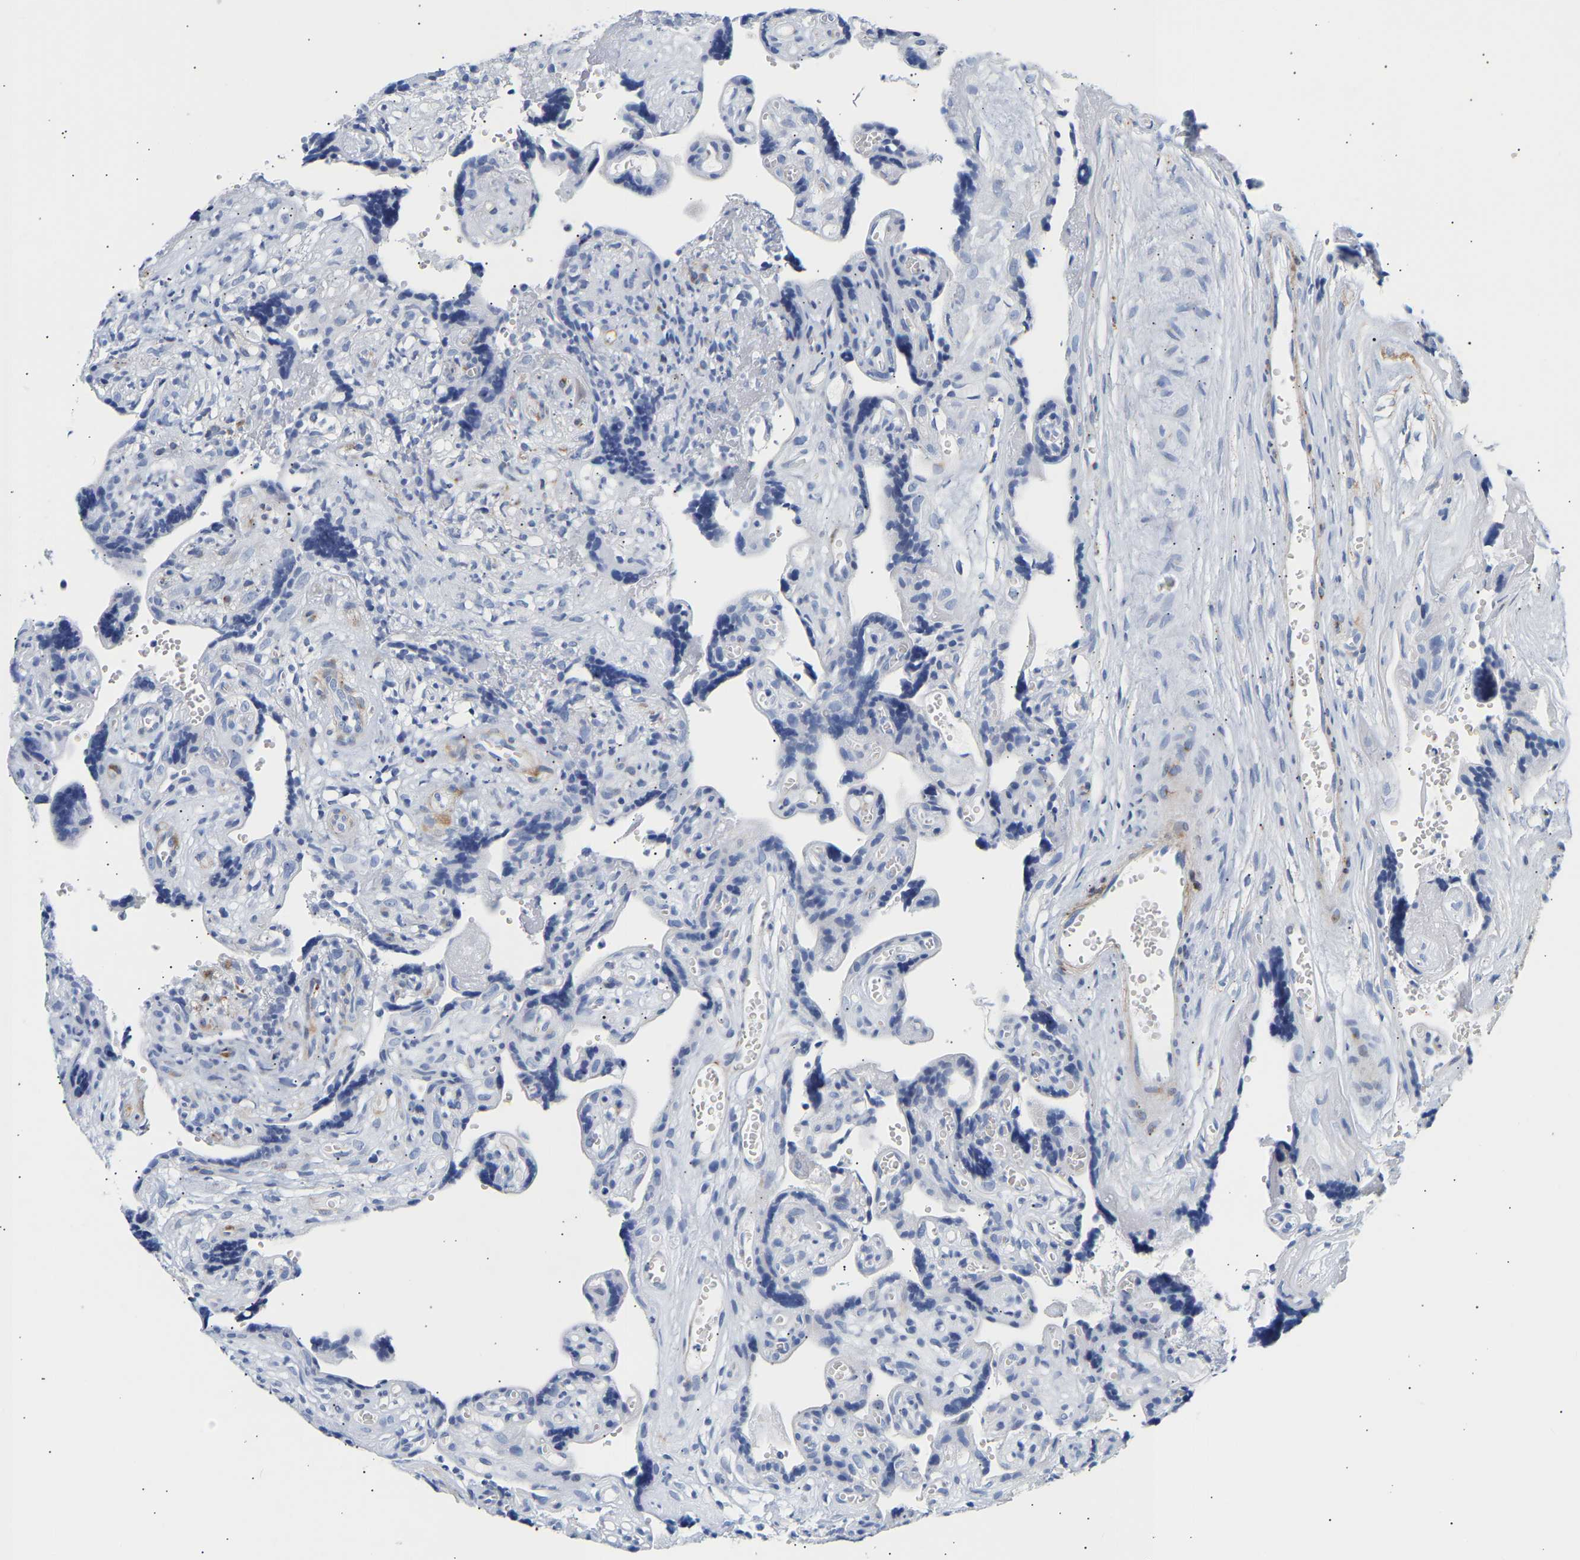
{"staining": {"intensity": "weak", "quantity": "<25%", "location": "cytoplasmic/membranous"}, "tissue": "placenta", "cell_type": "Decidual cells", "image_type": "normal", "snomed": [{"axis": "morphology", "description": "Normal tissue, NOS"}, {"axis": "topography", "description": "Placenta"}], "caption": "This histopathology image is of unremarkable placenta stained with immunohistochemistry (IHC) to label a protein in brown with the nuclei are counter-stained blue. There is no positivity in decidual cells.", "gene": "IGFBP7", "patient": {"sex": "female", "age": 30}}